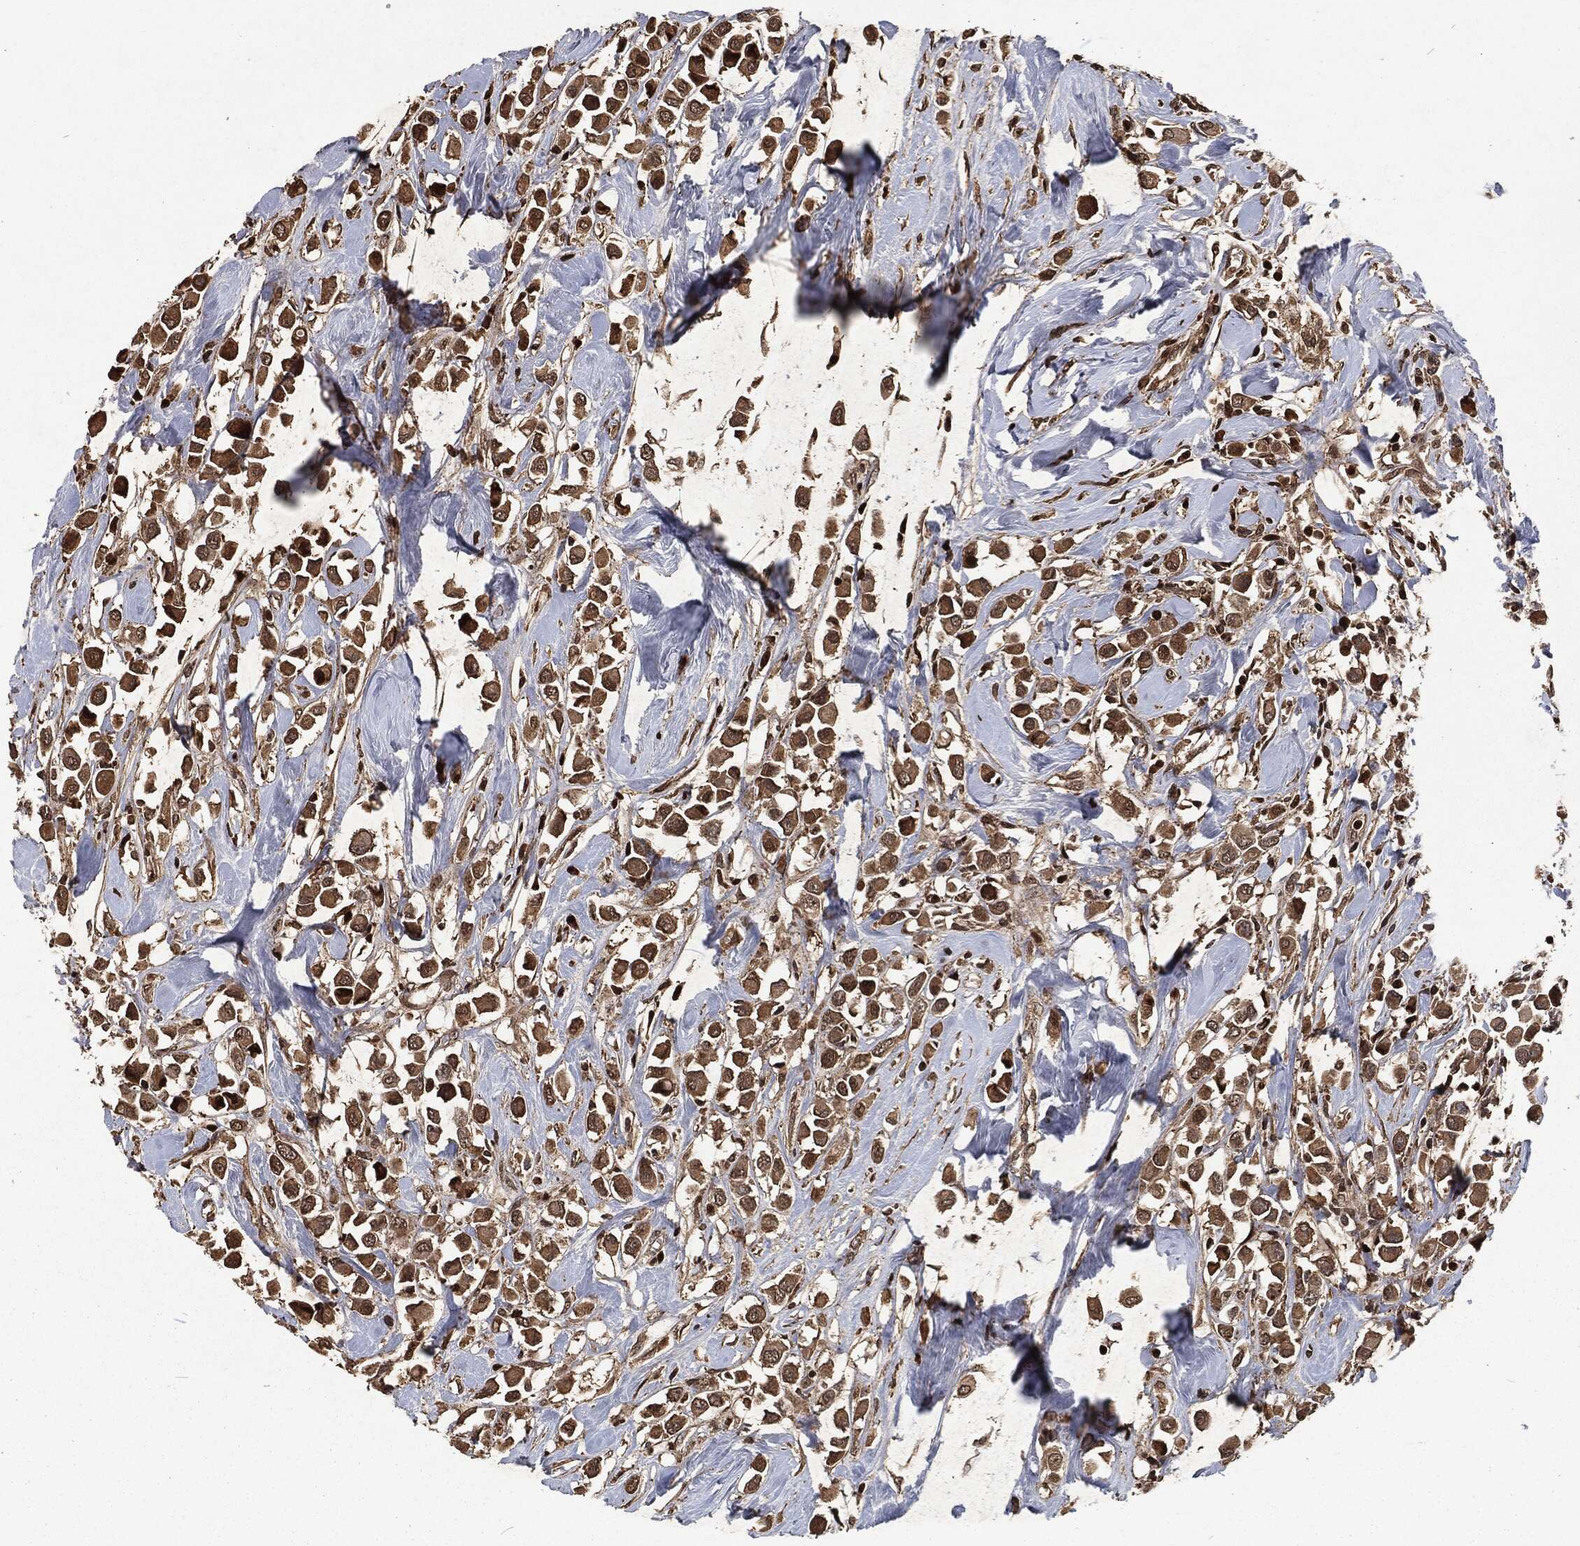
{"staining": {"intensity": "strong", "quantity": "<25%", "location": "cytoplasmic/membranous"}, "tissue": "breast cancer", "cell_type": "Tumor cells", "image_type": "cancer", "snomed": [{"axis": "morphology", "description": "Duct carcinoma"}, {"axis": "topography", "description": "Breast"}], "caption": "A photomicrograph showing strong cytoplasmic/membranous expression in about <25% of tumor cells in breast cancer, as visualized by brown immunohistochemical staining.", "gene": "SNAI1", "patient": {"sex": "female", "age": 61}}